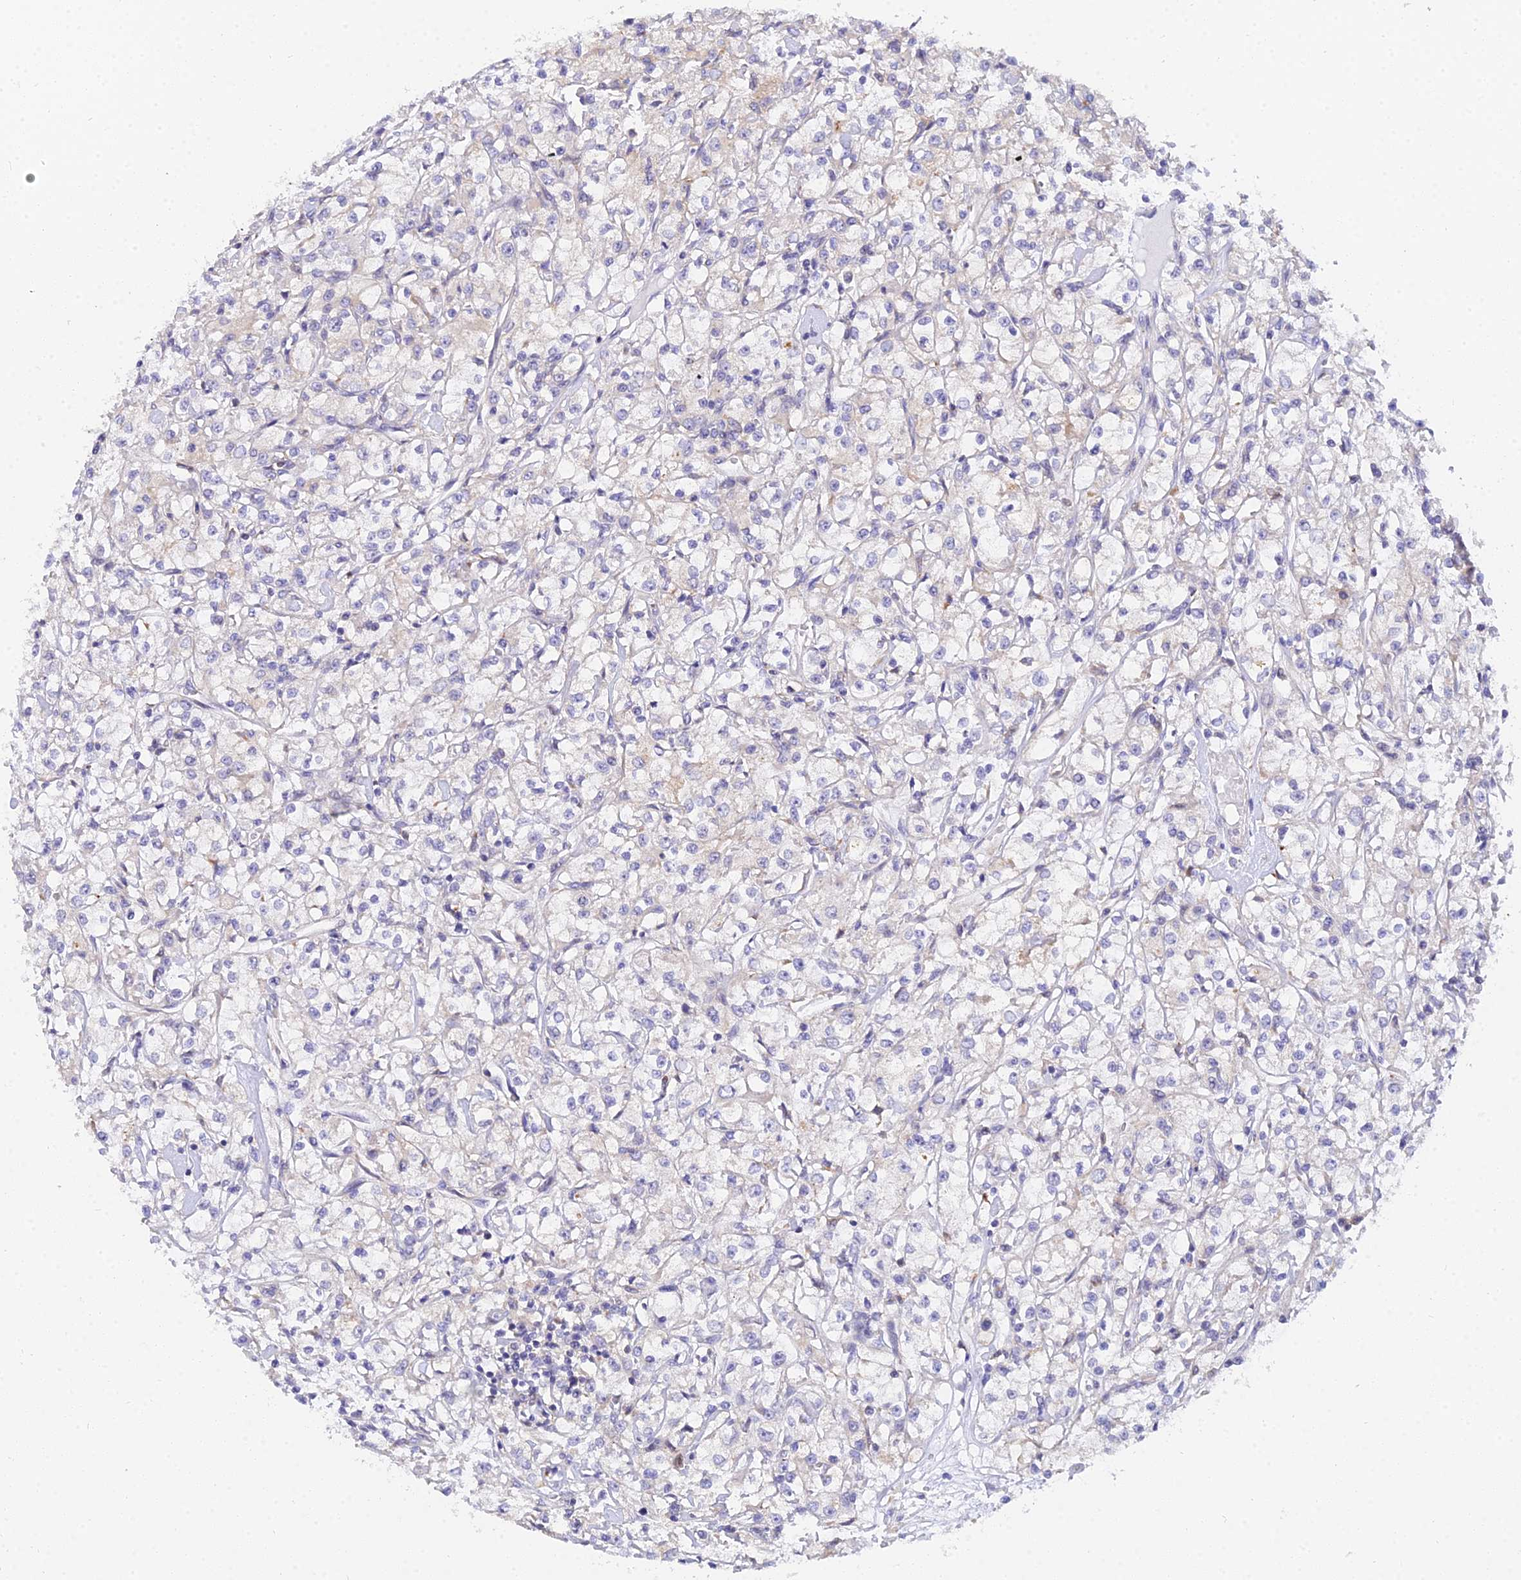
{"staining": {"intensity": "negative", "quantity": "none", "location": "none"}, "tissue": "renal cancer", "cell_type": "Tumor cells", "image_type": "cancer", "snomed": [{"axis": "morphology", "description": "Adenocarcinoma, NOS"}, {"axis": "topography", "description": "Kidney"}], "caption": "IHC histopathology image of neoplastic tissue: renal cancer stained with DAB (3,3'-diaminobenzidine) demonstrates no significant protein positivity in tumor cells.", "gene": "ARL8B", "patient": {"sex": "female", "age": 59}}